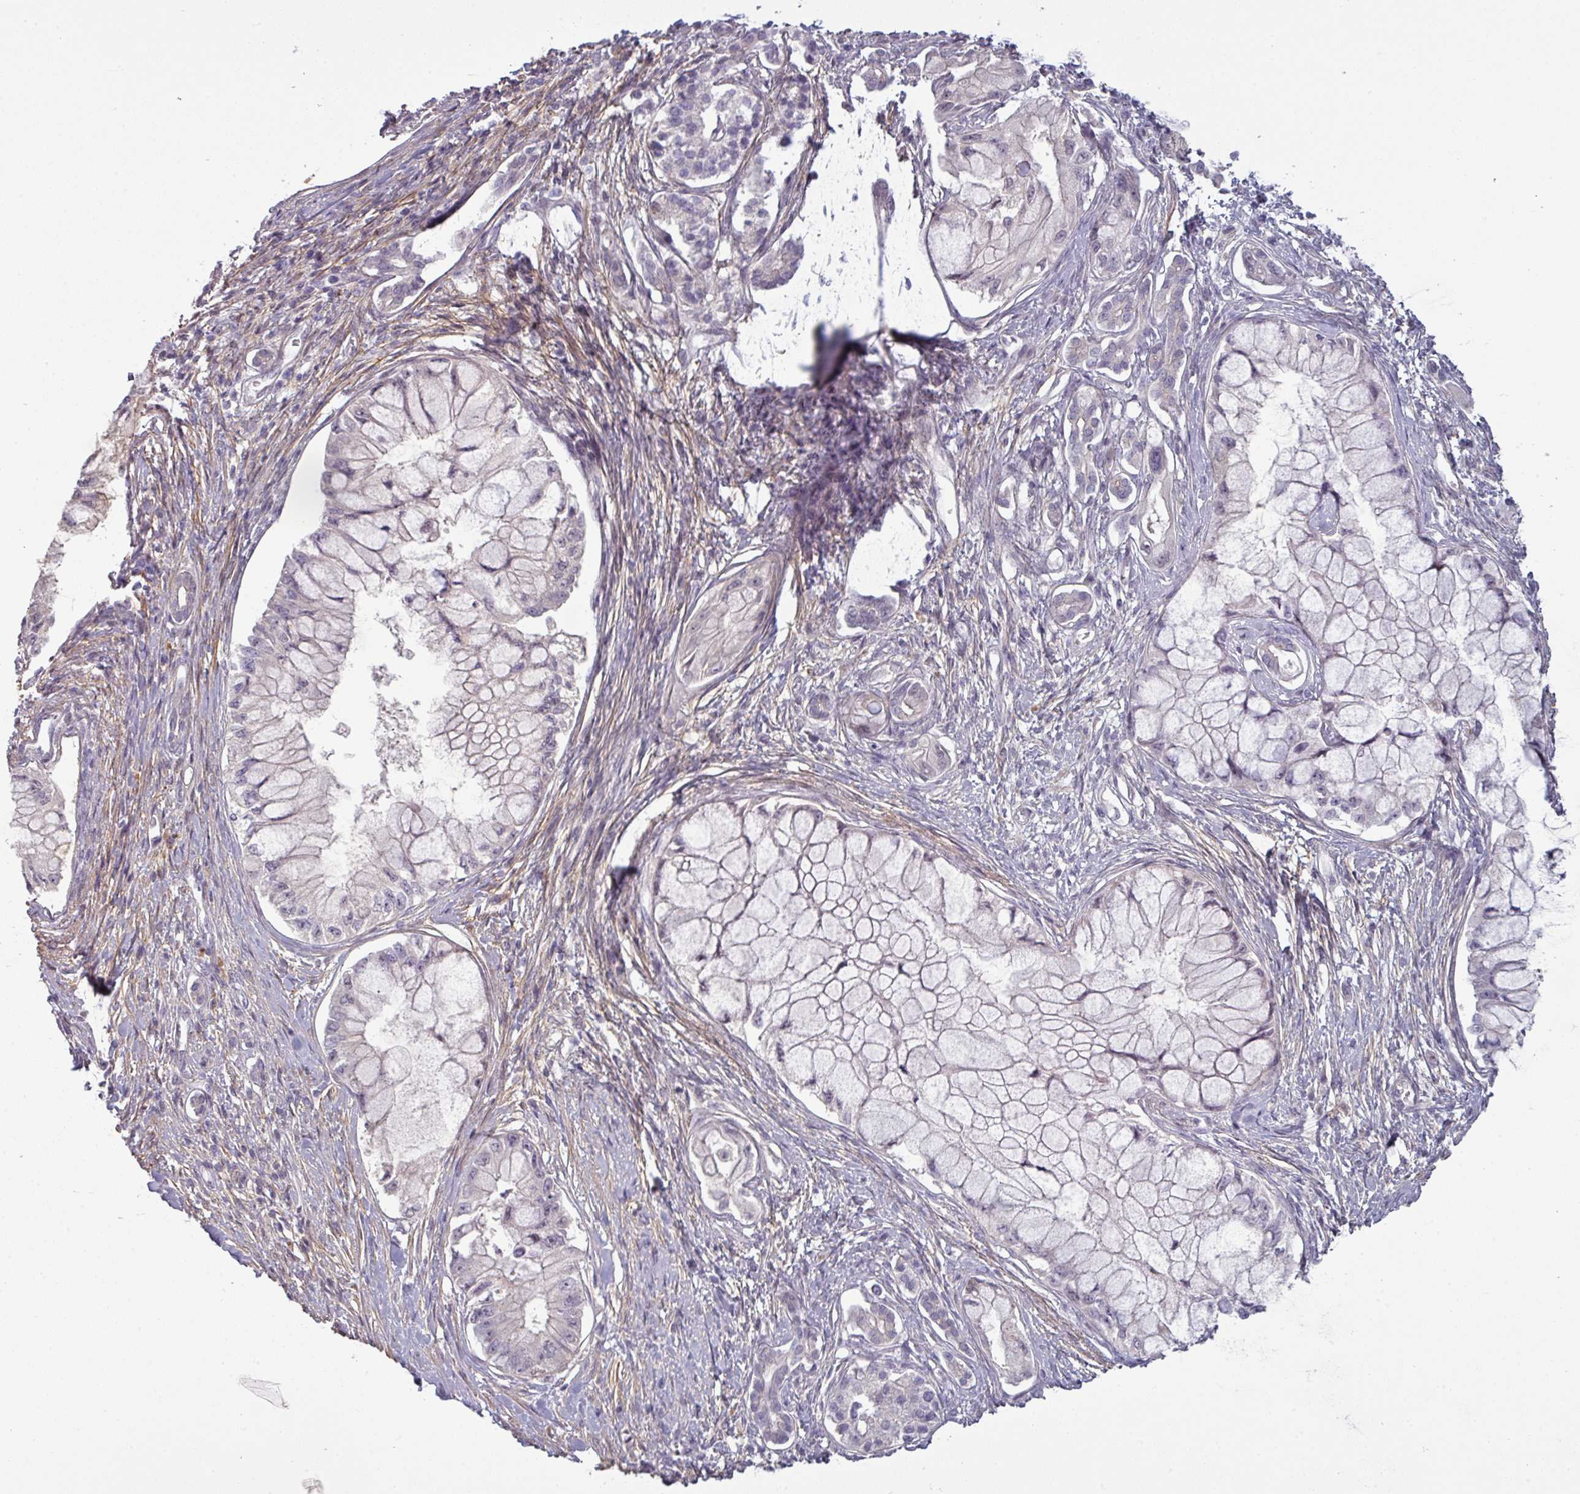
{"staining": {"intensity": "negative", "quantity": "none", "location": "none"}, "tissue": "pancreatic cancer", "cell_type": "Tumor cells", "image_type": "cancer", "snomed": [{"axis": "morphology", "description": "Adenocarcinoma, NOS"}, {"axis": "topography", "description": "Pancreas"}], "caption": "The photomicrograph shows no staining of tumor cells in pancreatic adenocarcinoma.", "gene": "C2orf16", "patient": {"sex": "male", "age": 48}}